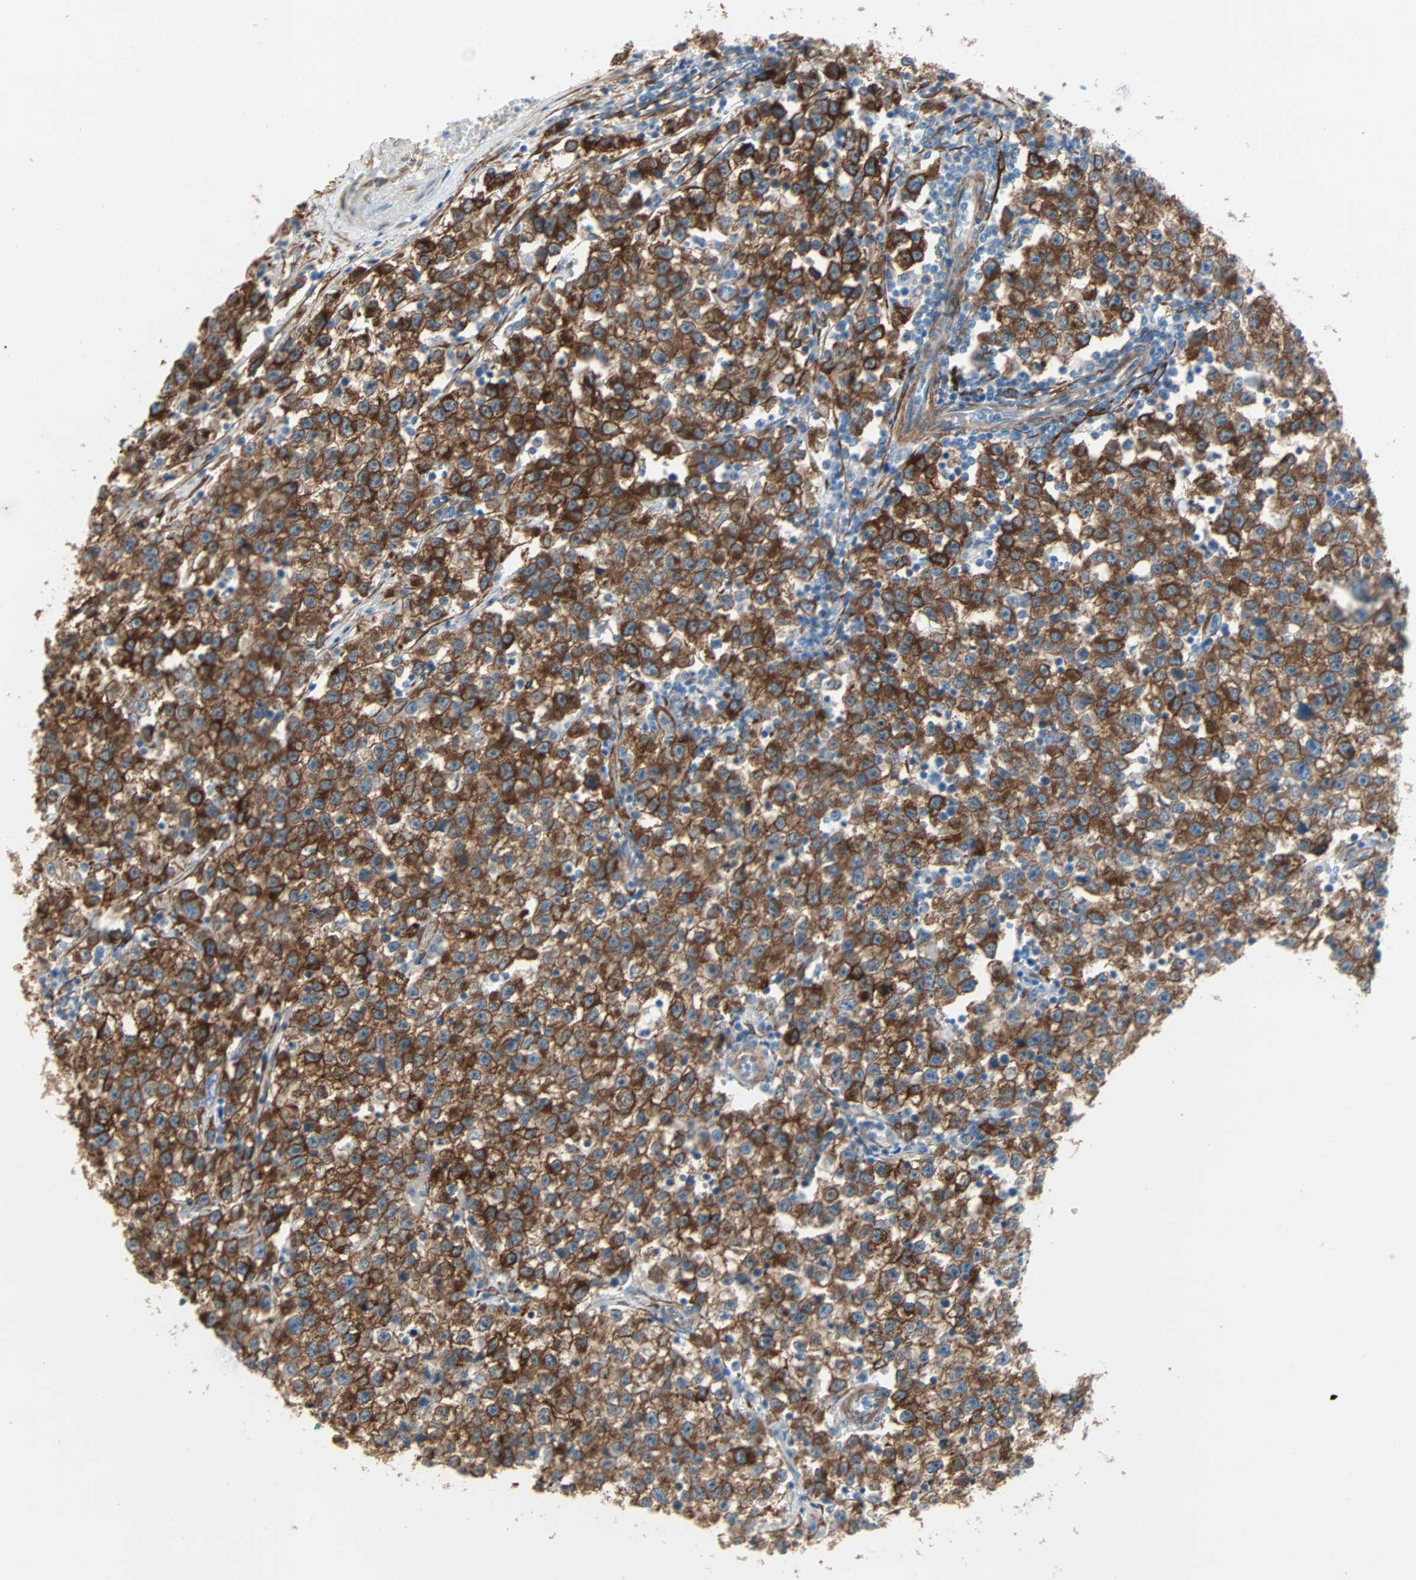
{"staining": {"intensity": "strong", "quantity": ">75%", "location": "cytoplasmic/membranous"}, "tissue": "testis cancer", "cell_type": "Tumor cells", "image_type": "cancer", "snomed": [{"axis": "morphology", "description": "Seminoma, NOS"}, {"axis": "topography", "description": "Testis"}], "caption": "IHC image of neoplastic tissue: human seminoma (testis) stained using immunohistochemistry exhibits high levels of strong protein expression localized specifically in the cytoplasmic/membranous of tumor cells, appearing as a cytoplasmic/membranous brown color.", "gene": "EPB41L2", "patient": {"sex": "male", "age": 22}}